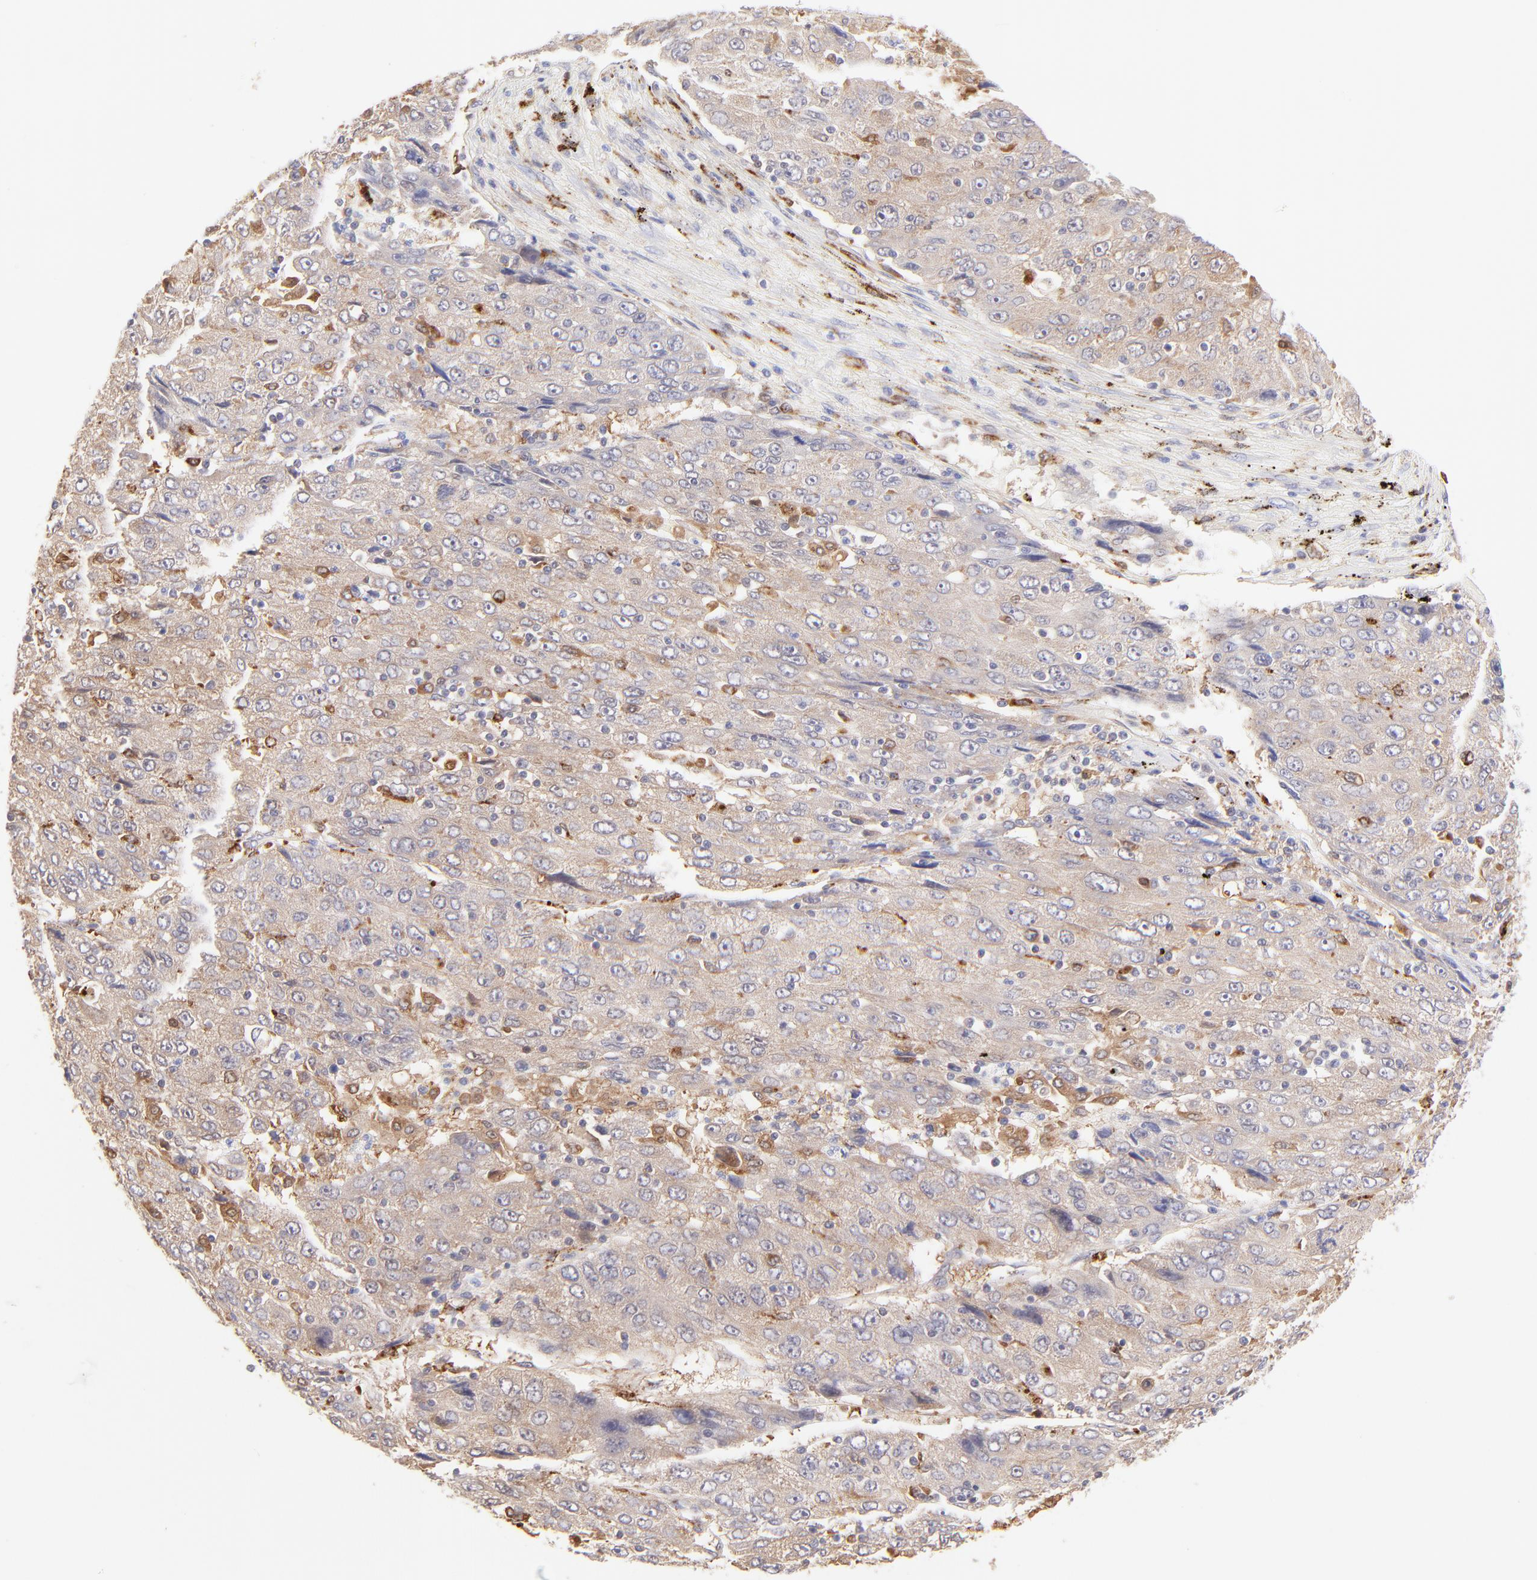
{"staining": {"intensity": "weak", "quantity": ">75%", "location": "cytoplasmic/membranous"}, "tissue": "liver cancer", "cell_type": "Tumor cells", "image_type": "cancer", "snomed": [{"axis": "morphology", "description": "Carcinoma, Hepatocellular, NOS"}, {"axis": "topography", "description": "Liver"}], "caption": "Immunohistochemistry (IHC) of liver cancer (hepatocellular carcinoma) shows low levels of weak cytoplasmic/membranous expression in about >75% of tumor cells.", "gene": "HYAL1", "patient": {"sex": "male", "age": 49}}